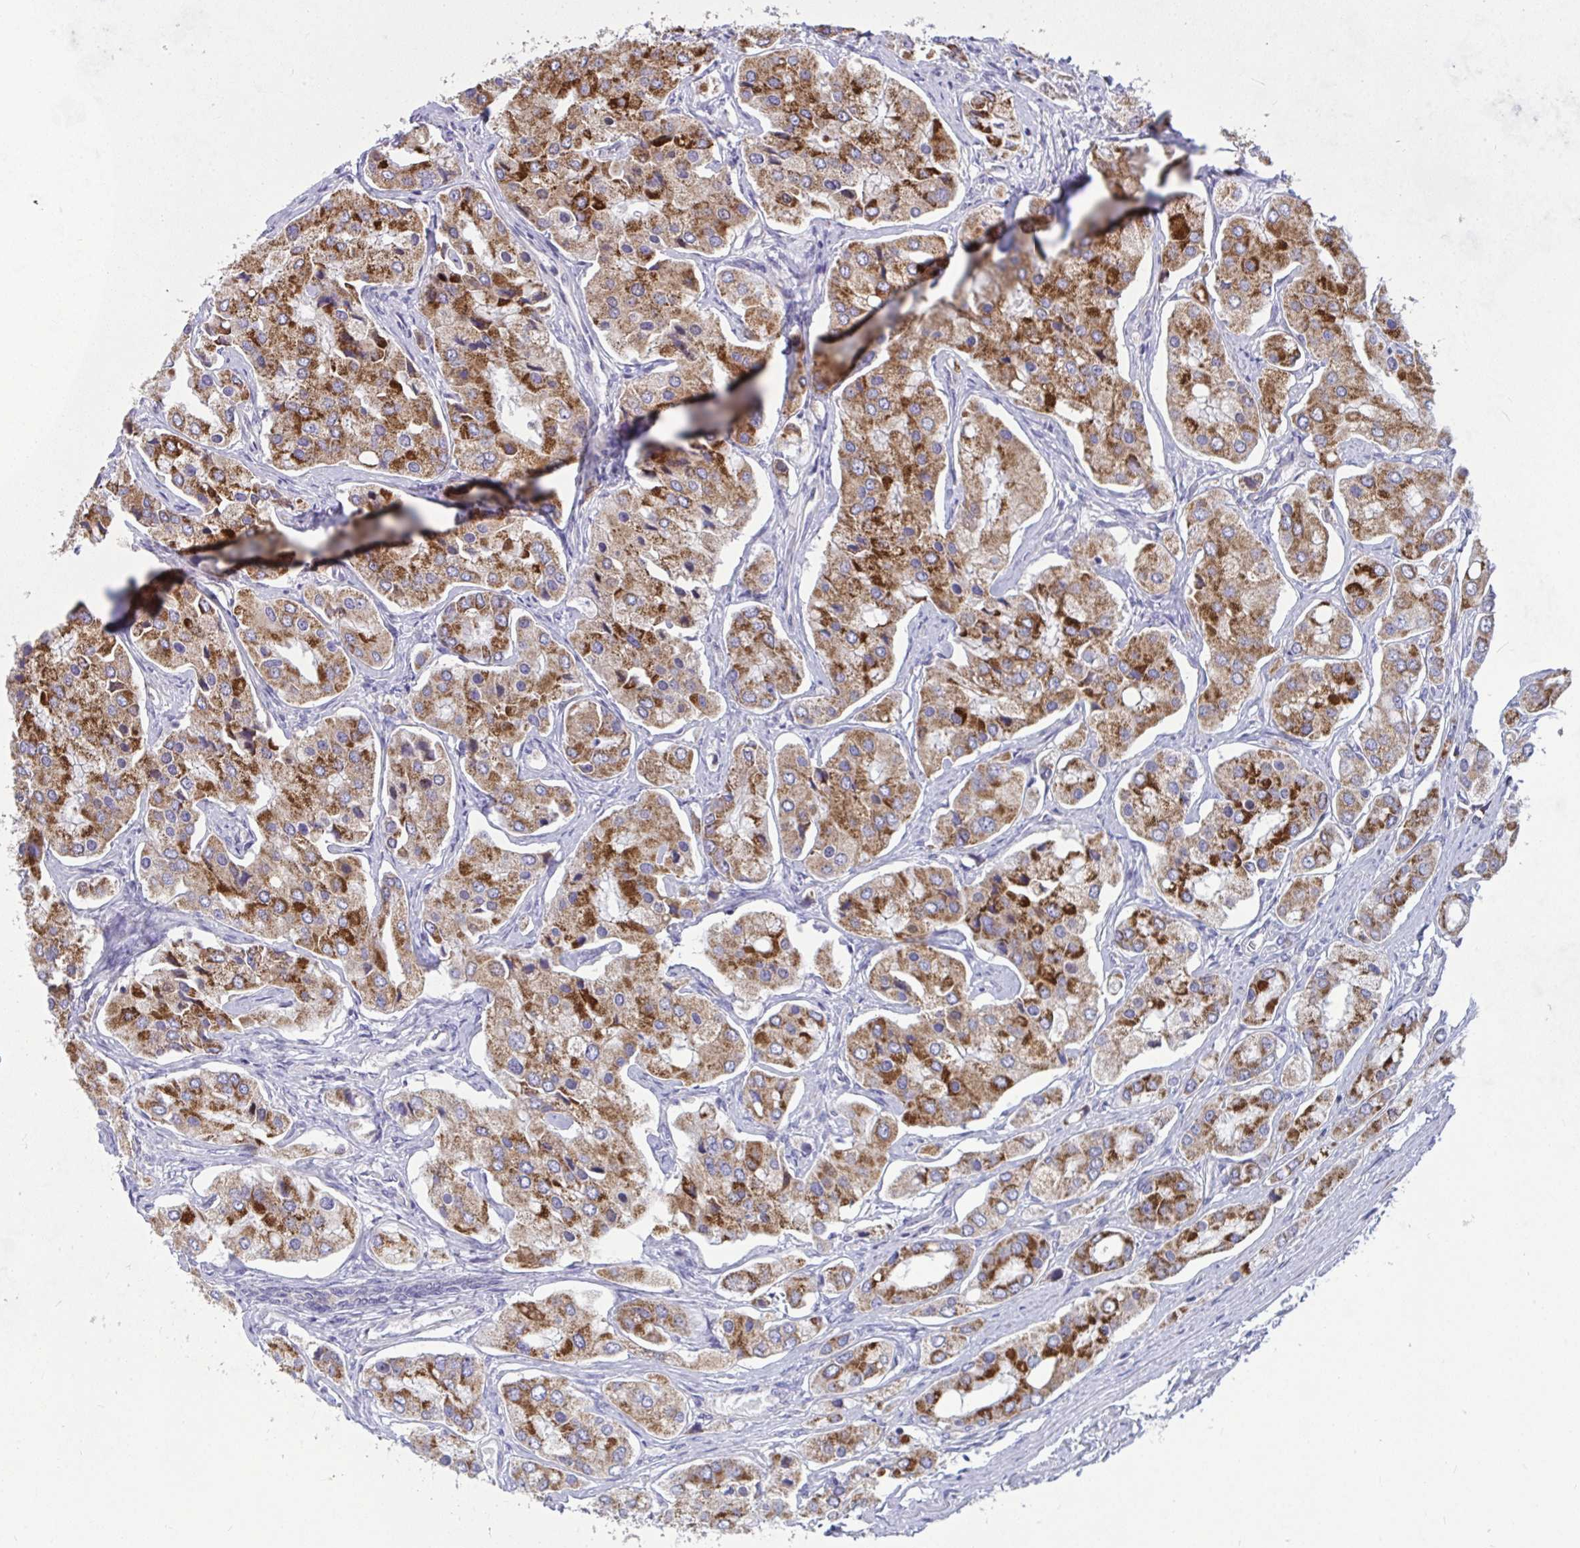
{"staining": {"intensity": "moderate", "quantity": ">75%", "location": "cytoplasmic/membranous"}, "tissue": "prostate cancer", "cell_type": "Tumor cells", "image_type": "cancer", "snomed": [{"axis": "morphology", "description": "Adenocarcinoma, Low grade"}, {"axis": "topography", "description": "Prostate"}], "caption": "The histopathology image displays a brown stain indicating the presence of a protein in the cytoplasmic/membranous of tumor cells in adenocarcinoma (low-grade) (prostate).", "gene": "CEP63", "patient": {"sex": "male", "age": 69}}